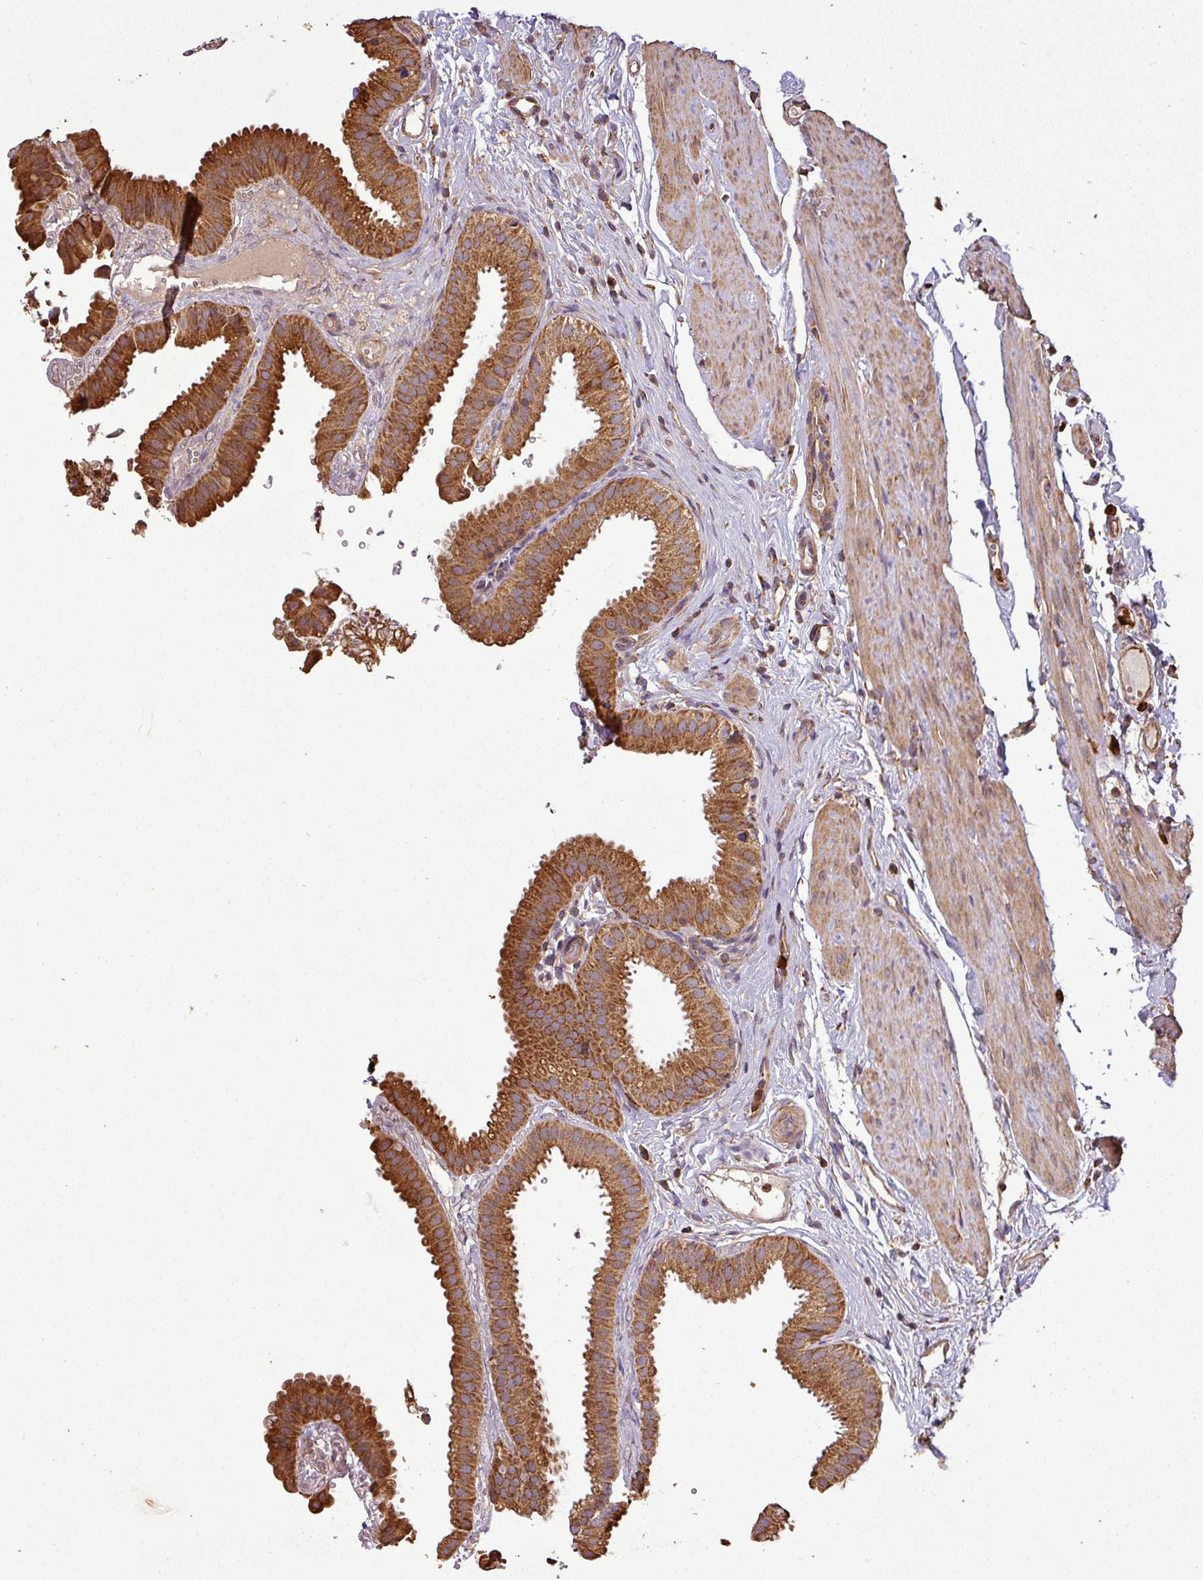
{"staining": {"intensity": "strong", "quantity": ">75%", "location": "cytoplasmic/membranous"}, "tissue": "gallbladder", "cell_type": "Glandular cells", "image_type": "normal", "snomed": [{"axis": "morphology", "description": "Normal tissue, NOS"}, {"axis": "topography", "description": "Gallbladder"}], "caption": "A histopathology image of gallbladder stained for a protein displays strong cytoplasmic/membranous brown staining in glandular cells.", "gene": "PLEKHM1", "patient": {"sex": "female", "age": 61}}